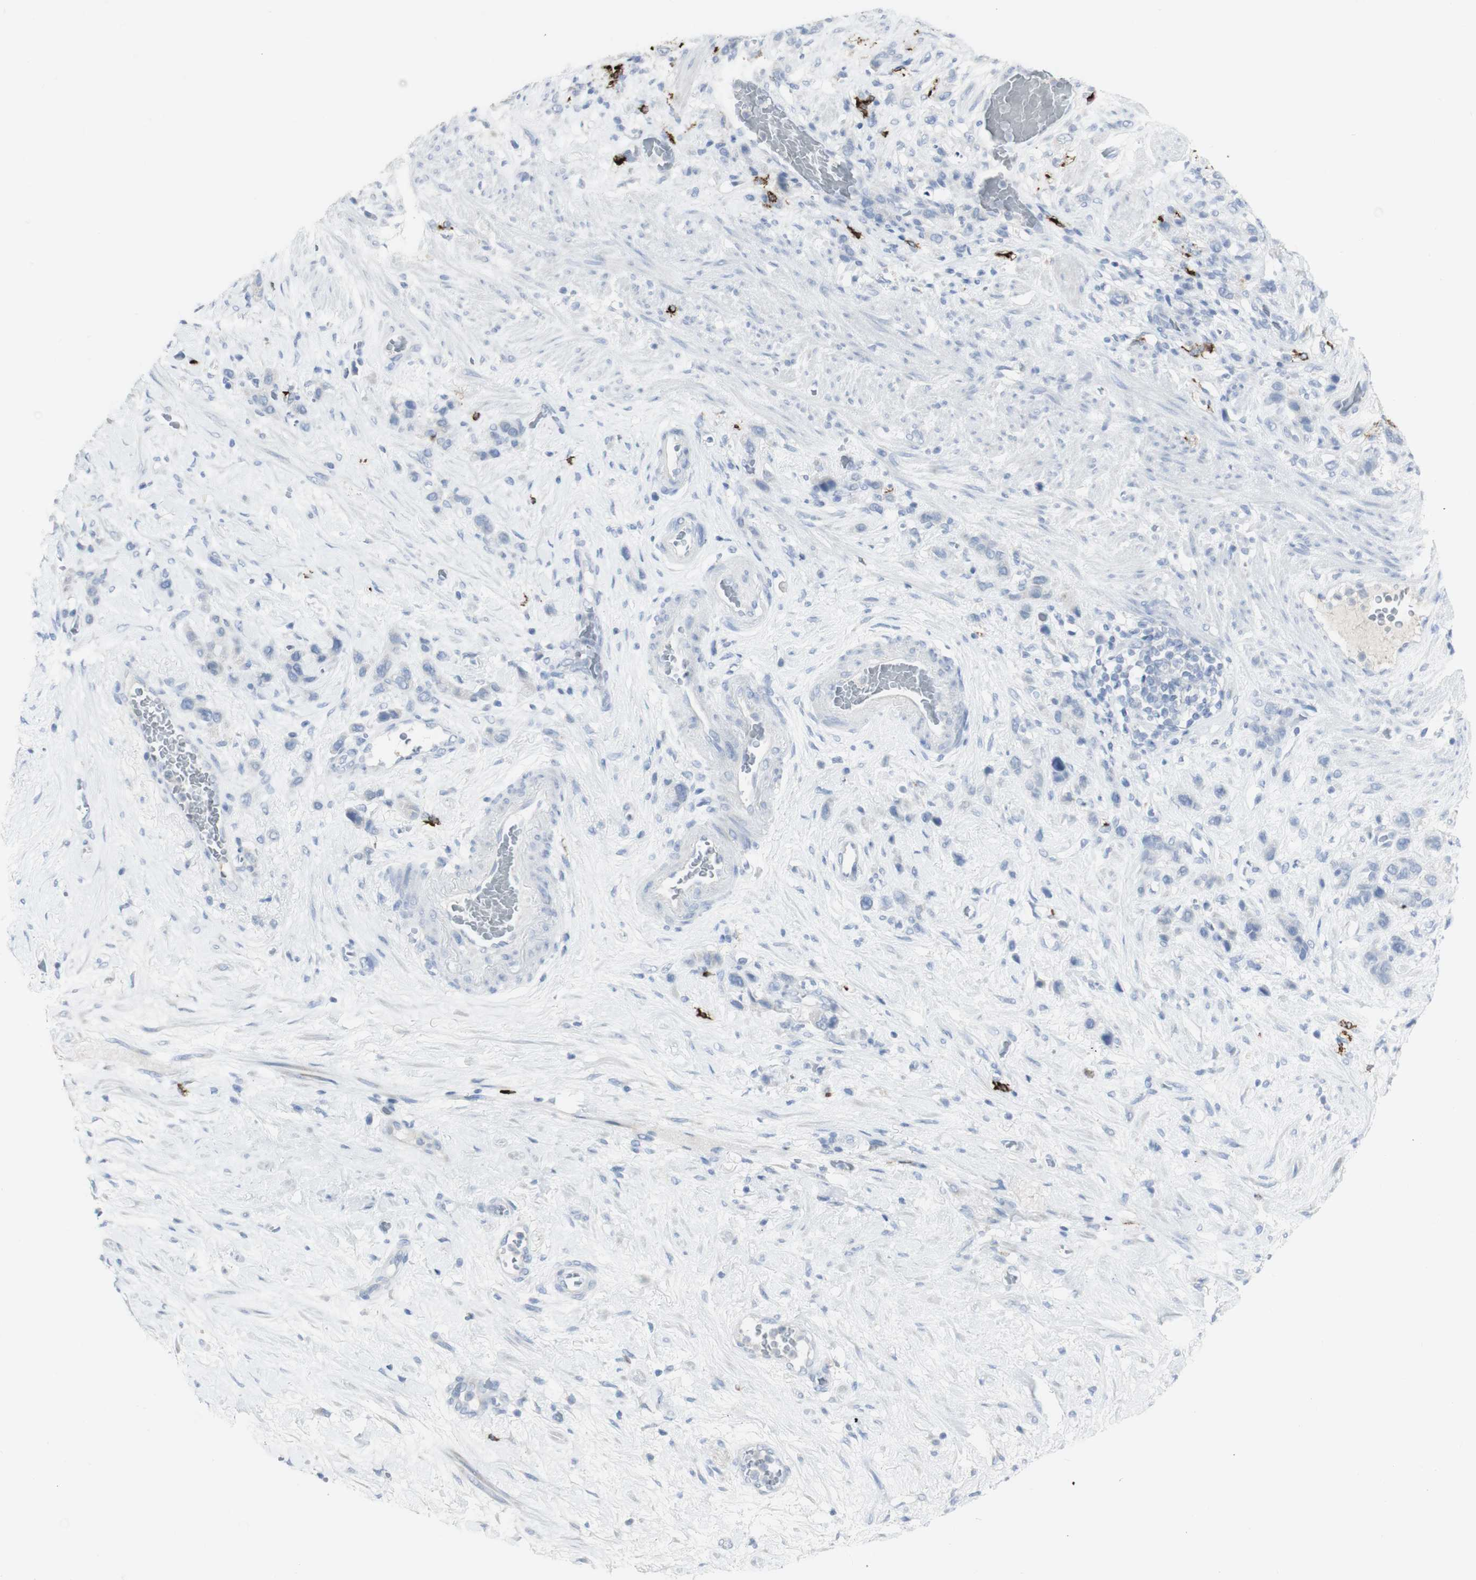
{"staining": {"intensity": "negative", "quantity": "none", "location": "none"}, "tissue": "stomach cancer", "cell_type": "Tumor cells", "image_type": "cancer", "snomed": [{"axis": "morphology", "description": "Adenocarcinoma, NOS"}, {"axis": "morphology", "description": "Adenocarcinoma, High grade"}, {"axis": "topography", "description": "Stomach, upper"}, {"axis": "topography", "description": "Stomach, lower"}], "caption": "The photomicrograph exhibits no staining of tumor cells in adenocarcinoma (stomach).", "gene": "CD207", "patient": {"sex": "female", "age": 65}}